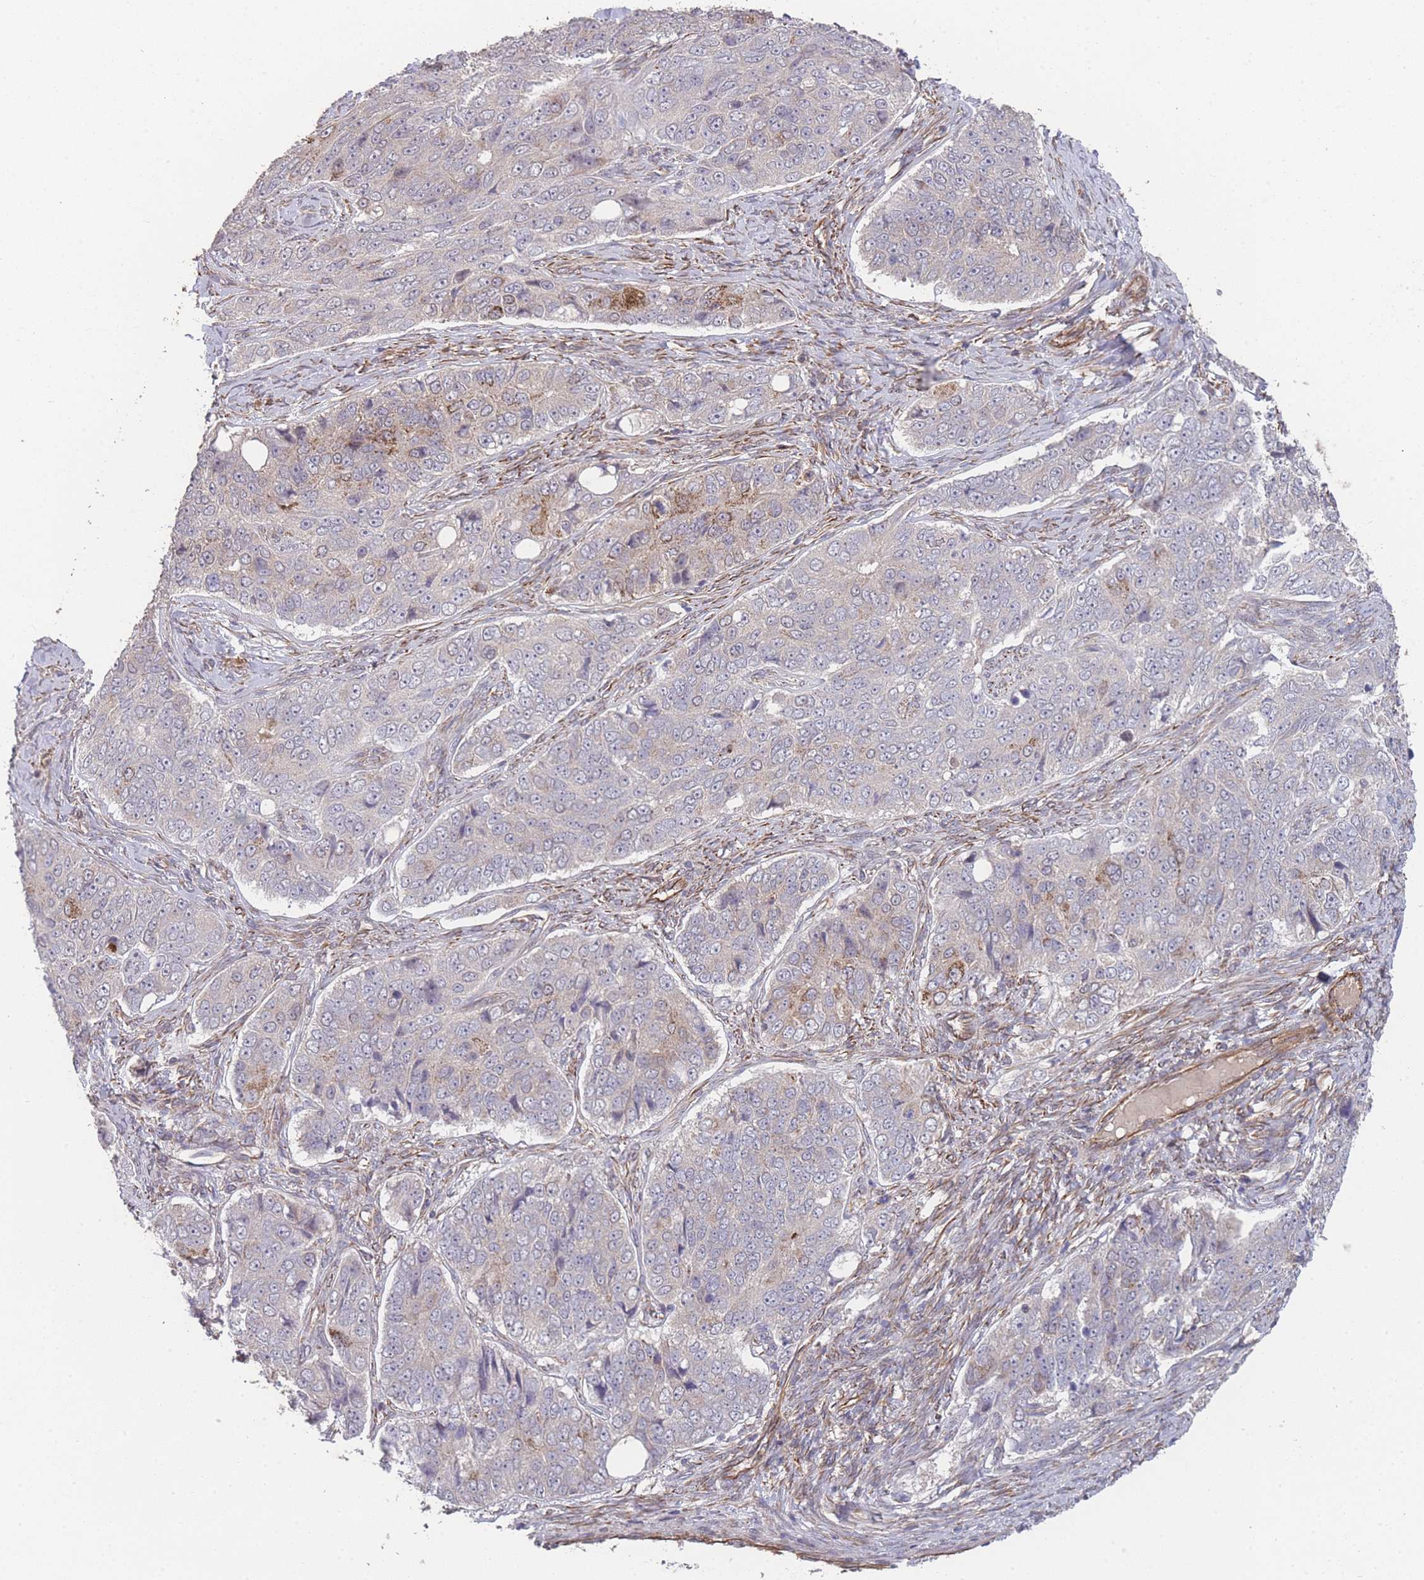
{"staining": {"intensity": "moderate", "quantity": "<25%", "location": "cytoplasmic/membranous"}, "tissue": "ovarian cancer", "cell_type": "Tumor cells", "image_type": "cancer", "snomed": [{"axis": "morphology", "description": "Carcinoma, endometroid"}, {"axis": "topography", "description": "Ovary"}], "caption": "This micrograph demonstrates IHC staining of ovarian cancer (endometroid carcinoma), with low moderate cytoplasmic/membranous staining in about <25% of tumor cells.", "gene": "PXMP4", "patient": {"sex": "female", "age": 51}}